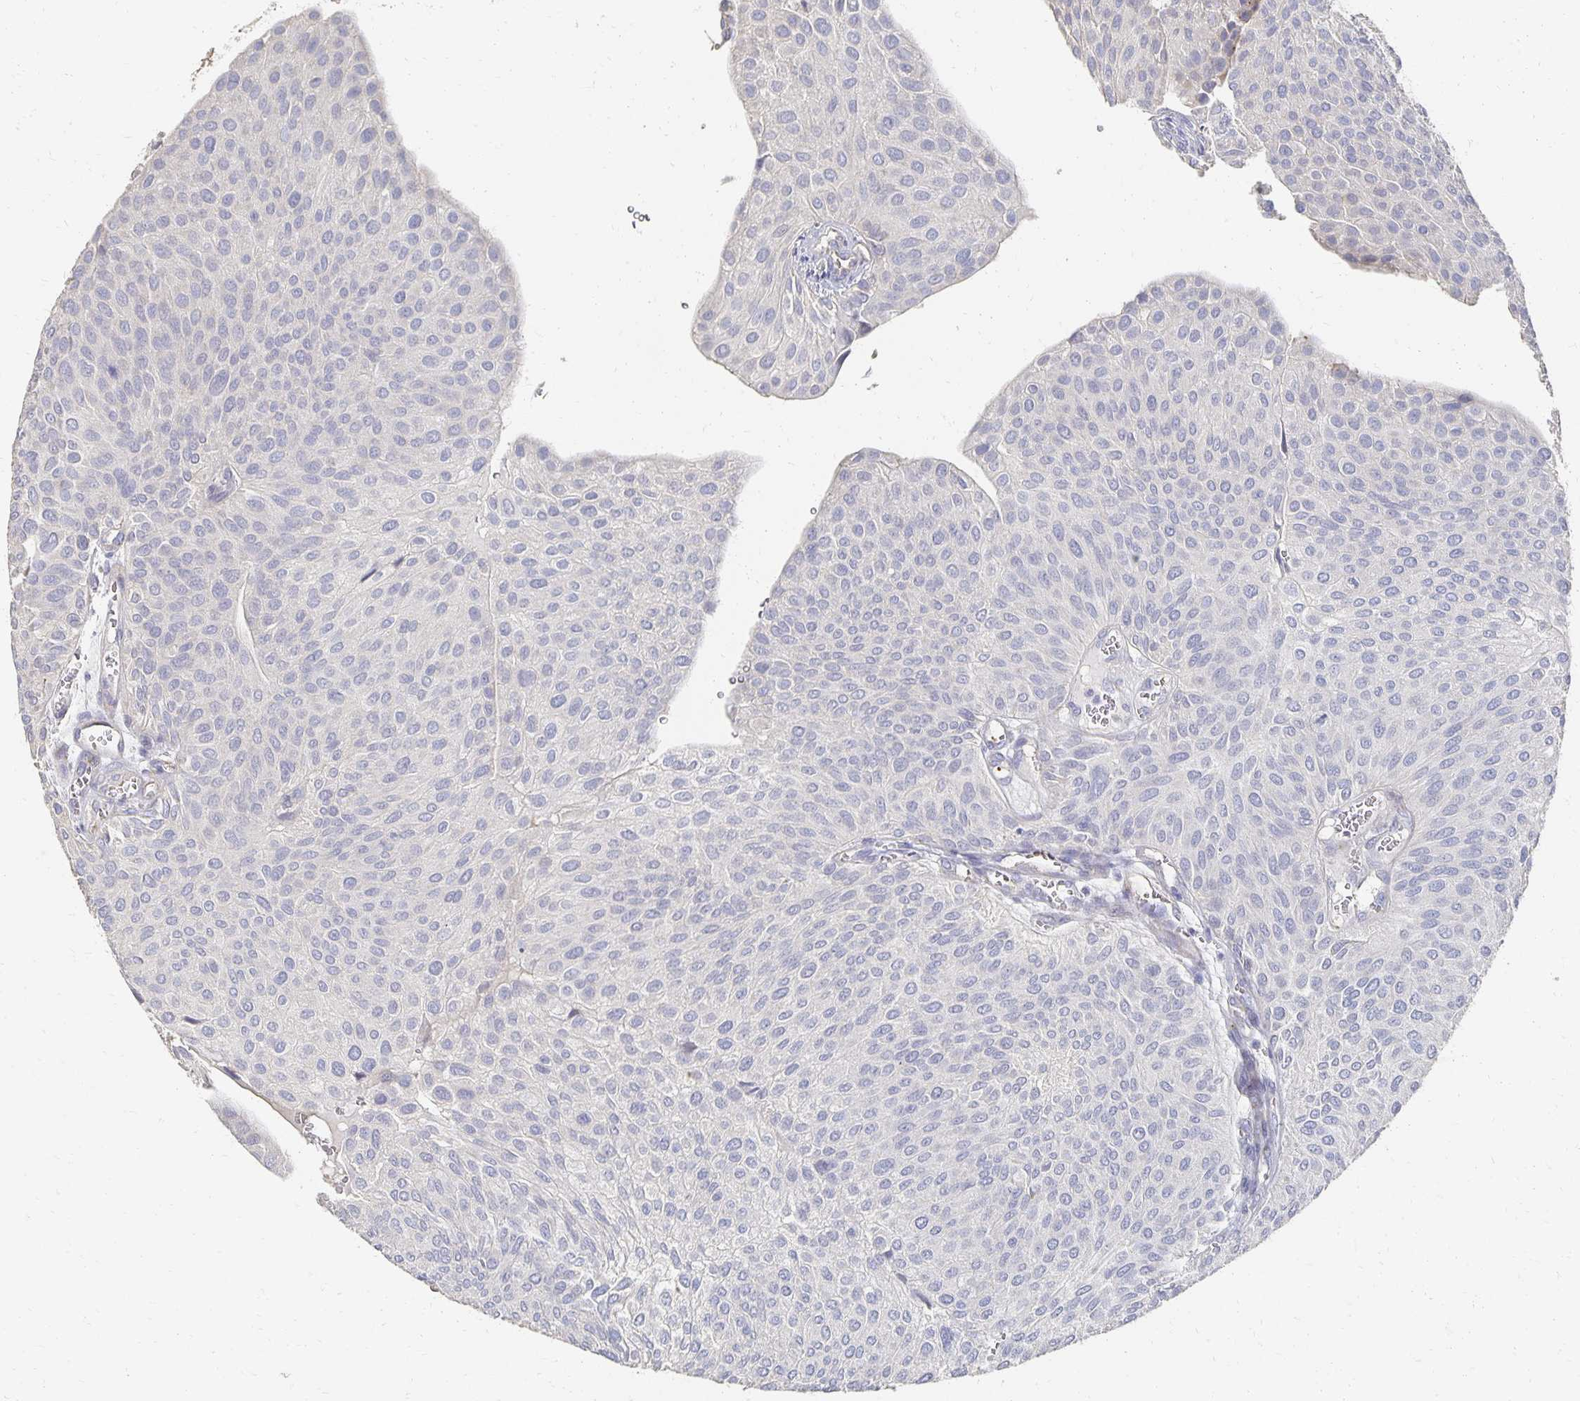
{"staining": {"intensity": "negative", "quantity": "none", "location": "none"}, "tissue": "urothelial cancer", "cell_type": "Tumor cells", "image_type": "cancer", "snomed": [{"axis": "morphology", "description": "Urothelial carcinoma, NOS"}, {"axis": "topography", "description": "Urinary bladder"}], "caption": "DAB immunohistochemical staining of human urothelial cancer displays no significant staining in tumor cells. Brightfield microscopy of immunohistochemistry stained with DAB (brown) and hematoxylin (blue), captured at high magnification.", "gene": "CST6", "patient": {"sex": "male", "age": 67}}